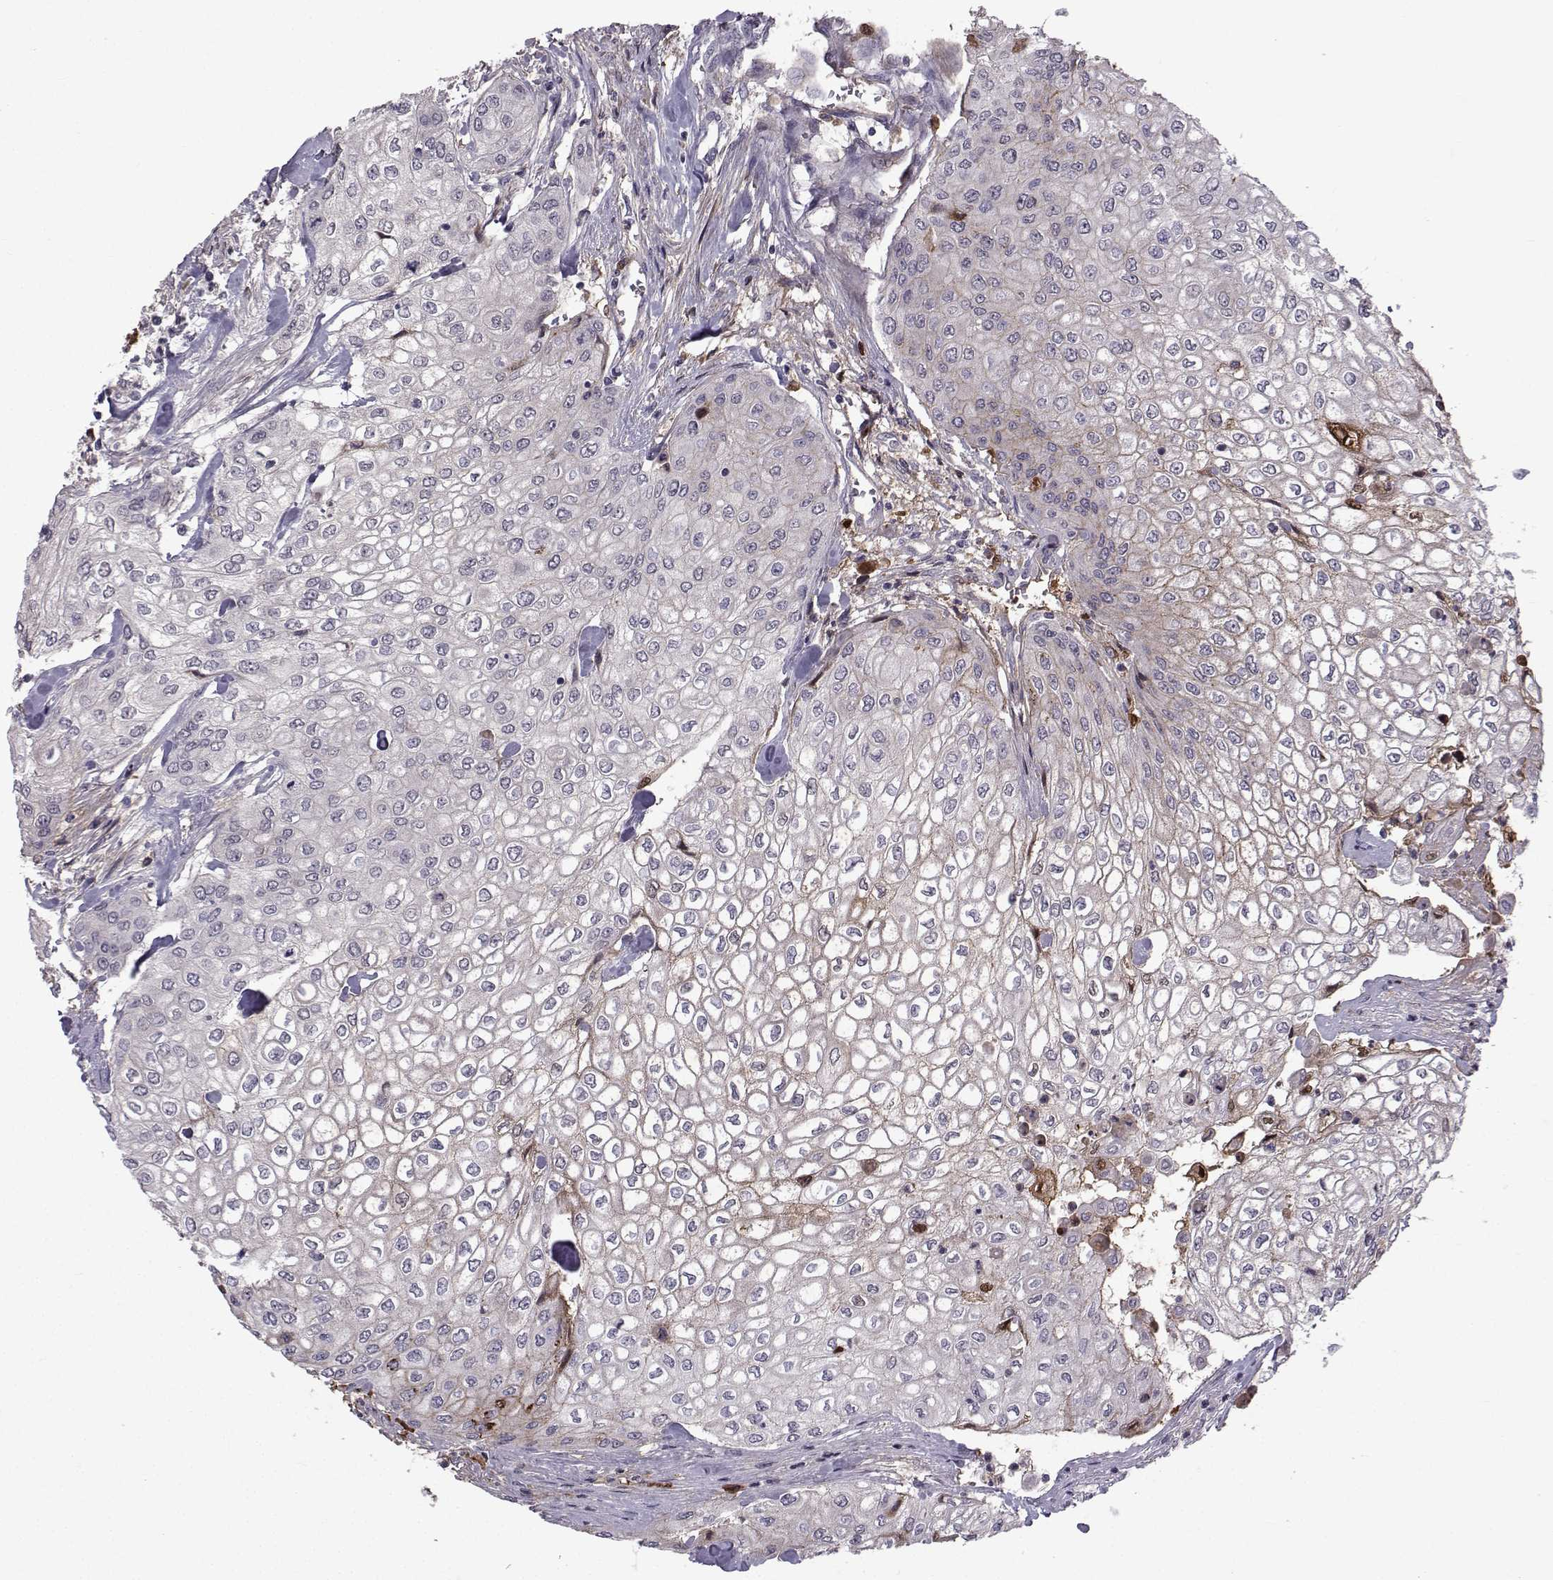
{"staining": {"intensity": "negative", "quantity": "none", "location": "none"}, "tissue": "urothelial cancer", "cell_type": "Tumor cells", "image_type": "cancer", "snomed": [{"axis": "morphology", "description": "Urothelial carcinoma, High grade"}, {"axis": "topography", "description": "Urinary bladder"}], "caption": "Tumor cells show no significant staining in high-grade urothelial carcinoma.", "gene": "TNFRSF11B", "patient": {"sex": "male", "age": 62}}